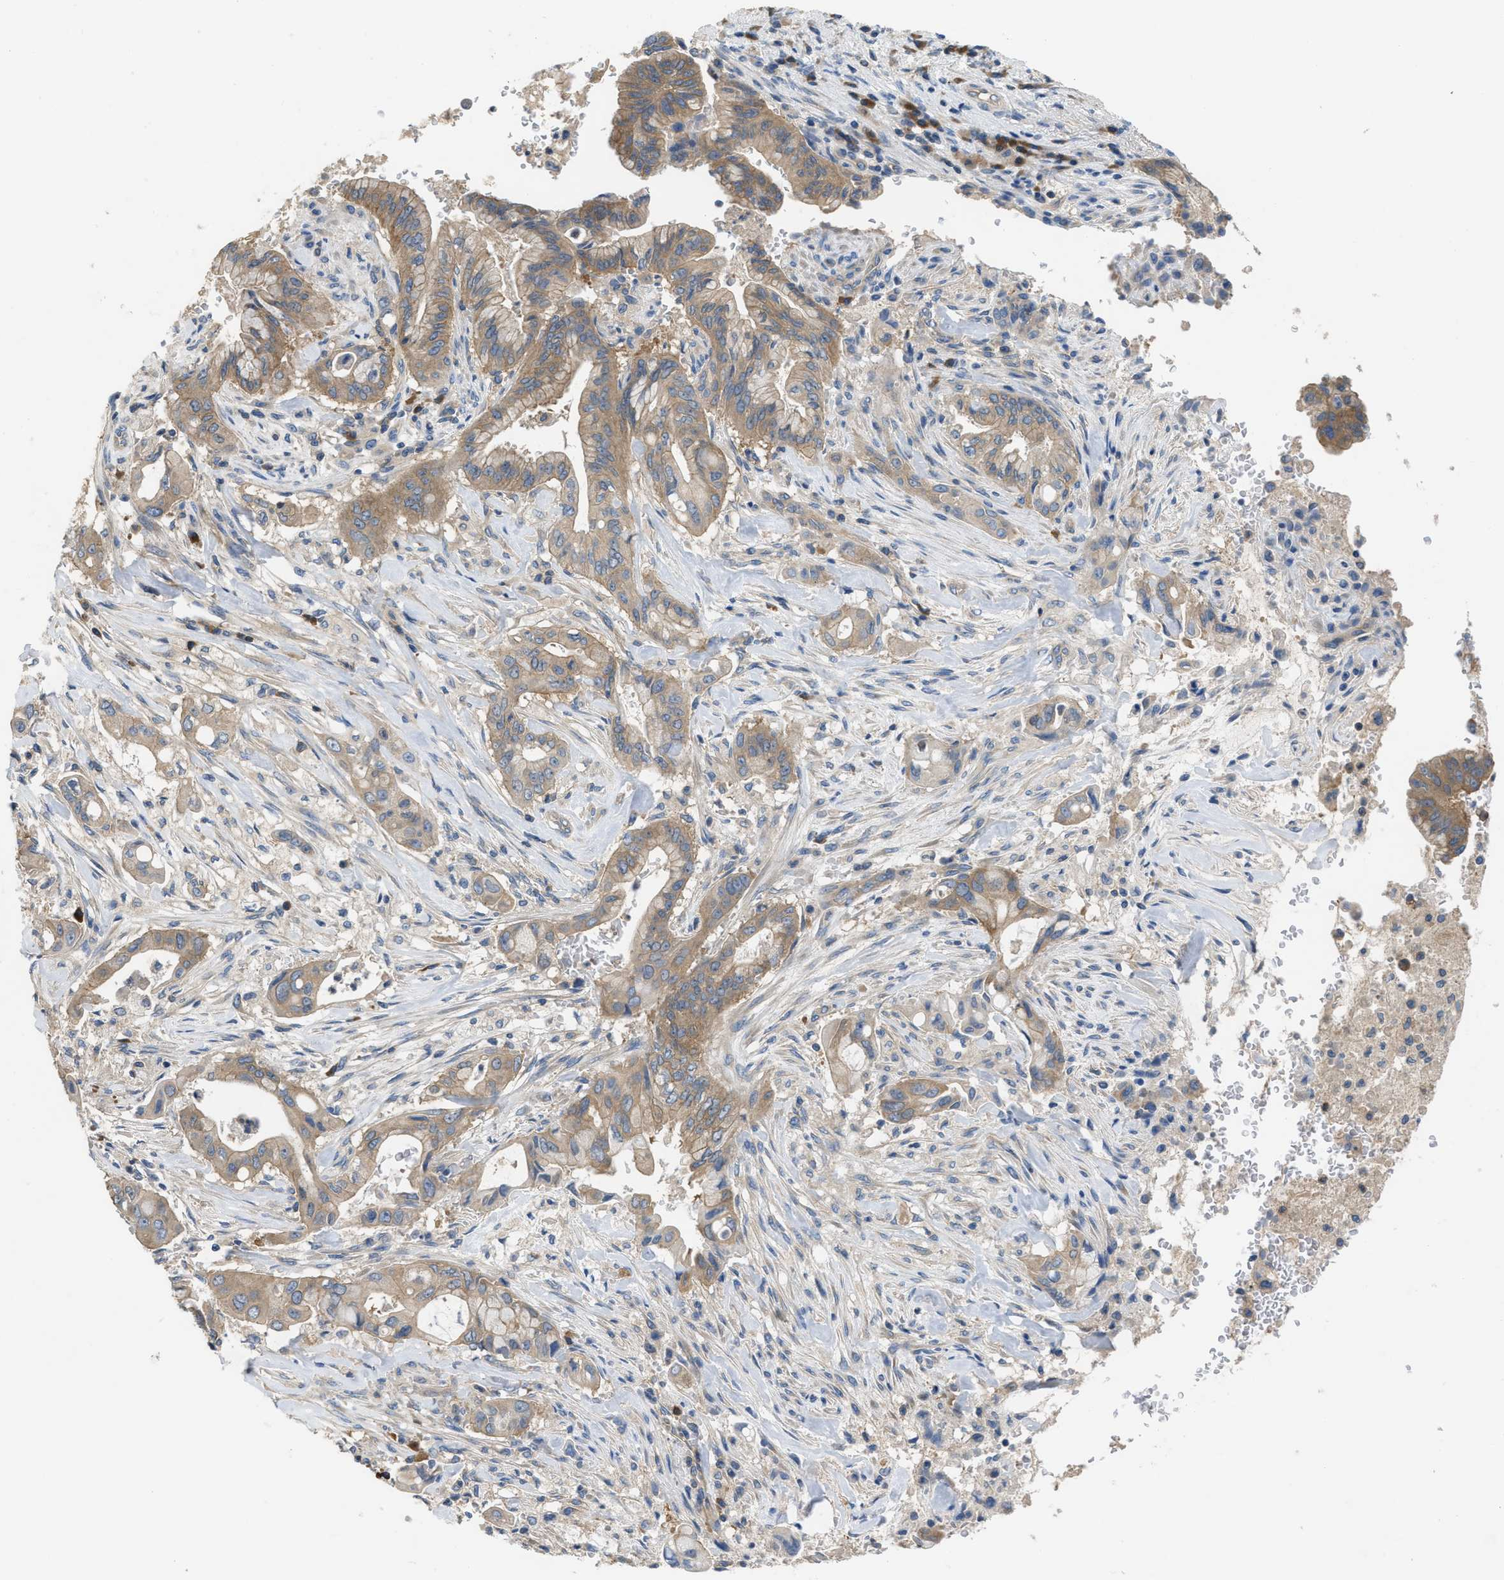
{"staining": {"intensity": "moderate", "quantity": ">75%", "location": "cytoplasmic/membranous"}, "tissue": "pancreatic cancer", "cell_type": "Tumor cells", "image_type": "cancer", "snomed": [{"axis": "morphology", "description": "Adenocarcinoma, NOS"}, {"axis": "topography", "description": "Pancreas"}], "caption": "There is medium levels of moderate cytoplasmic/membranous staining in tumor cells of pancreatic cancer (adenocarcinoma), as demonstrated by immunohistochemical staining (brown color).", "gene": "UBA5", "patient": {"sex": "female", "age": 73}}